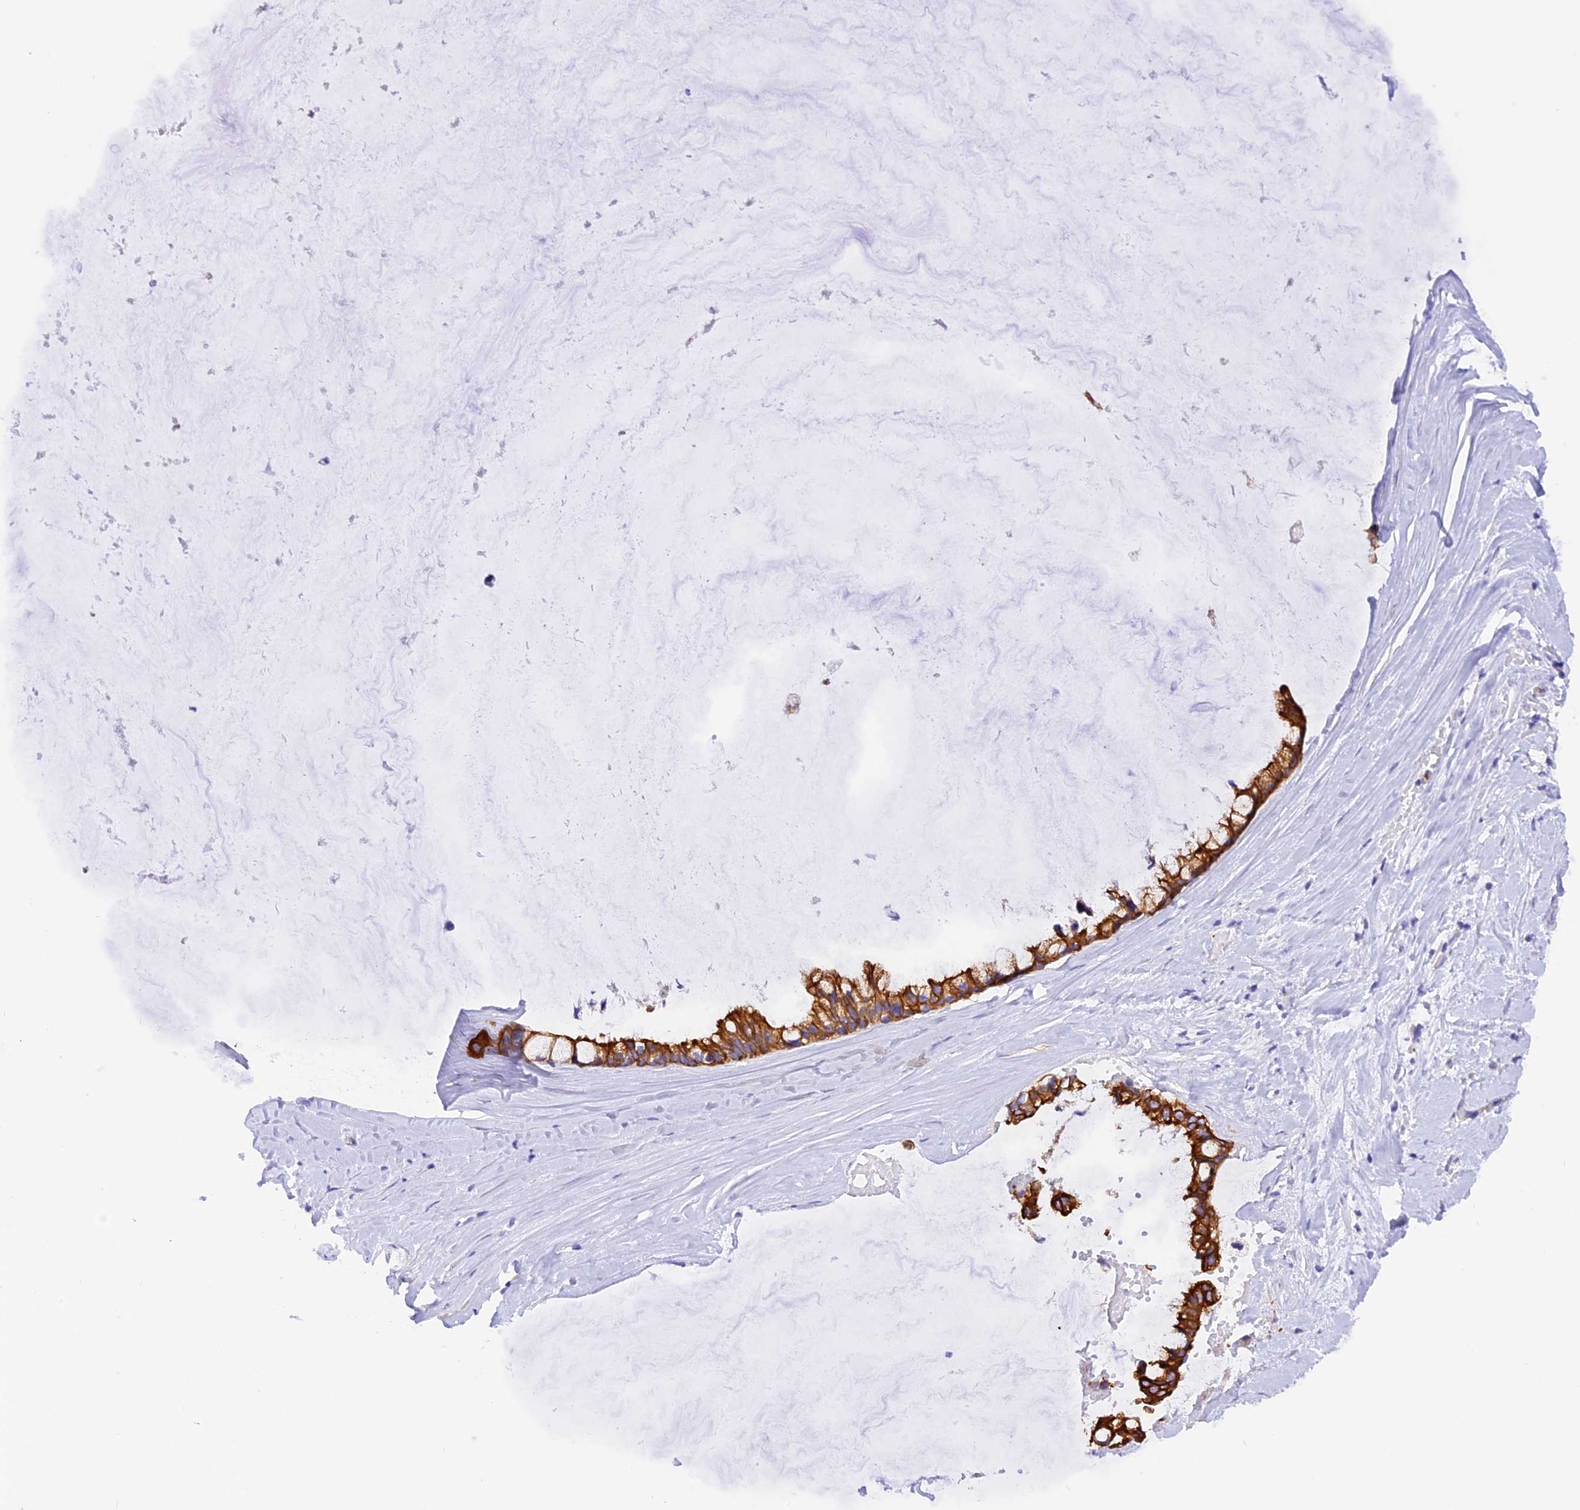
{"staining": {"intensity": "strong", "quantity": ">75%", "location": "cytoplasmic/membranous"}, "tissue": "ovarian cancer", "cell_type": "Tumor cells", "image_type": "cancer", "snomed": [{"axis": "morphology", "description": "Cystadenocarcinoma, mucinous, NOS"}, {"axis": "topography", "description": "Ovary"}], "caption": "High-magnification brightfield microscopy of ovarian mucinous cystadenocarcinoma stained with DAB (3,3'-diaminobenzidine) (brown) and counterstained with hematoxylin (blue). tumor cells exhibit strong cytoplasmic/membranous positivity is appreciated in about>75% of cells.", "gene": "PKIA", "patient": {"sex": "female", "age": 39}}